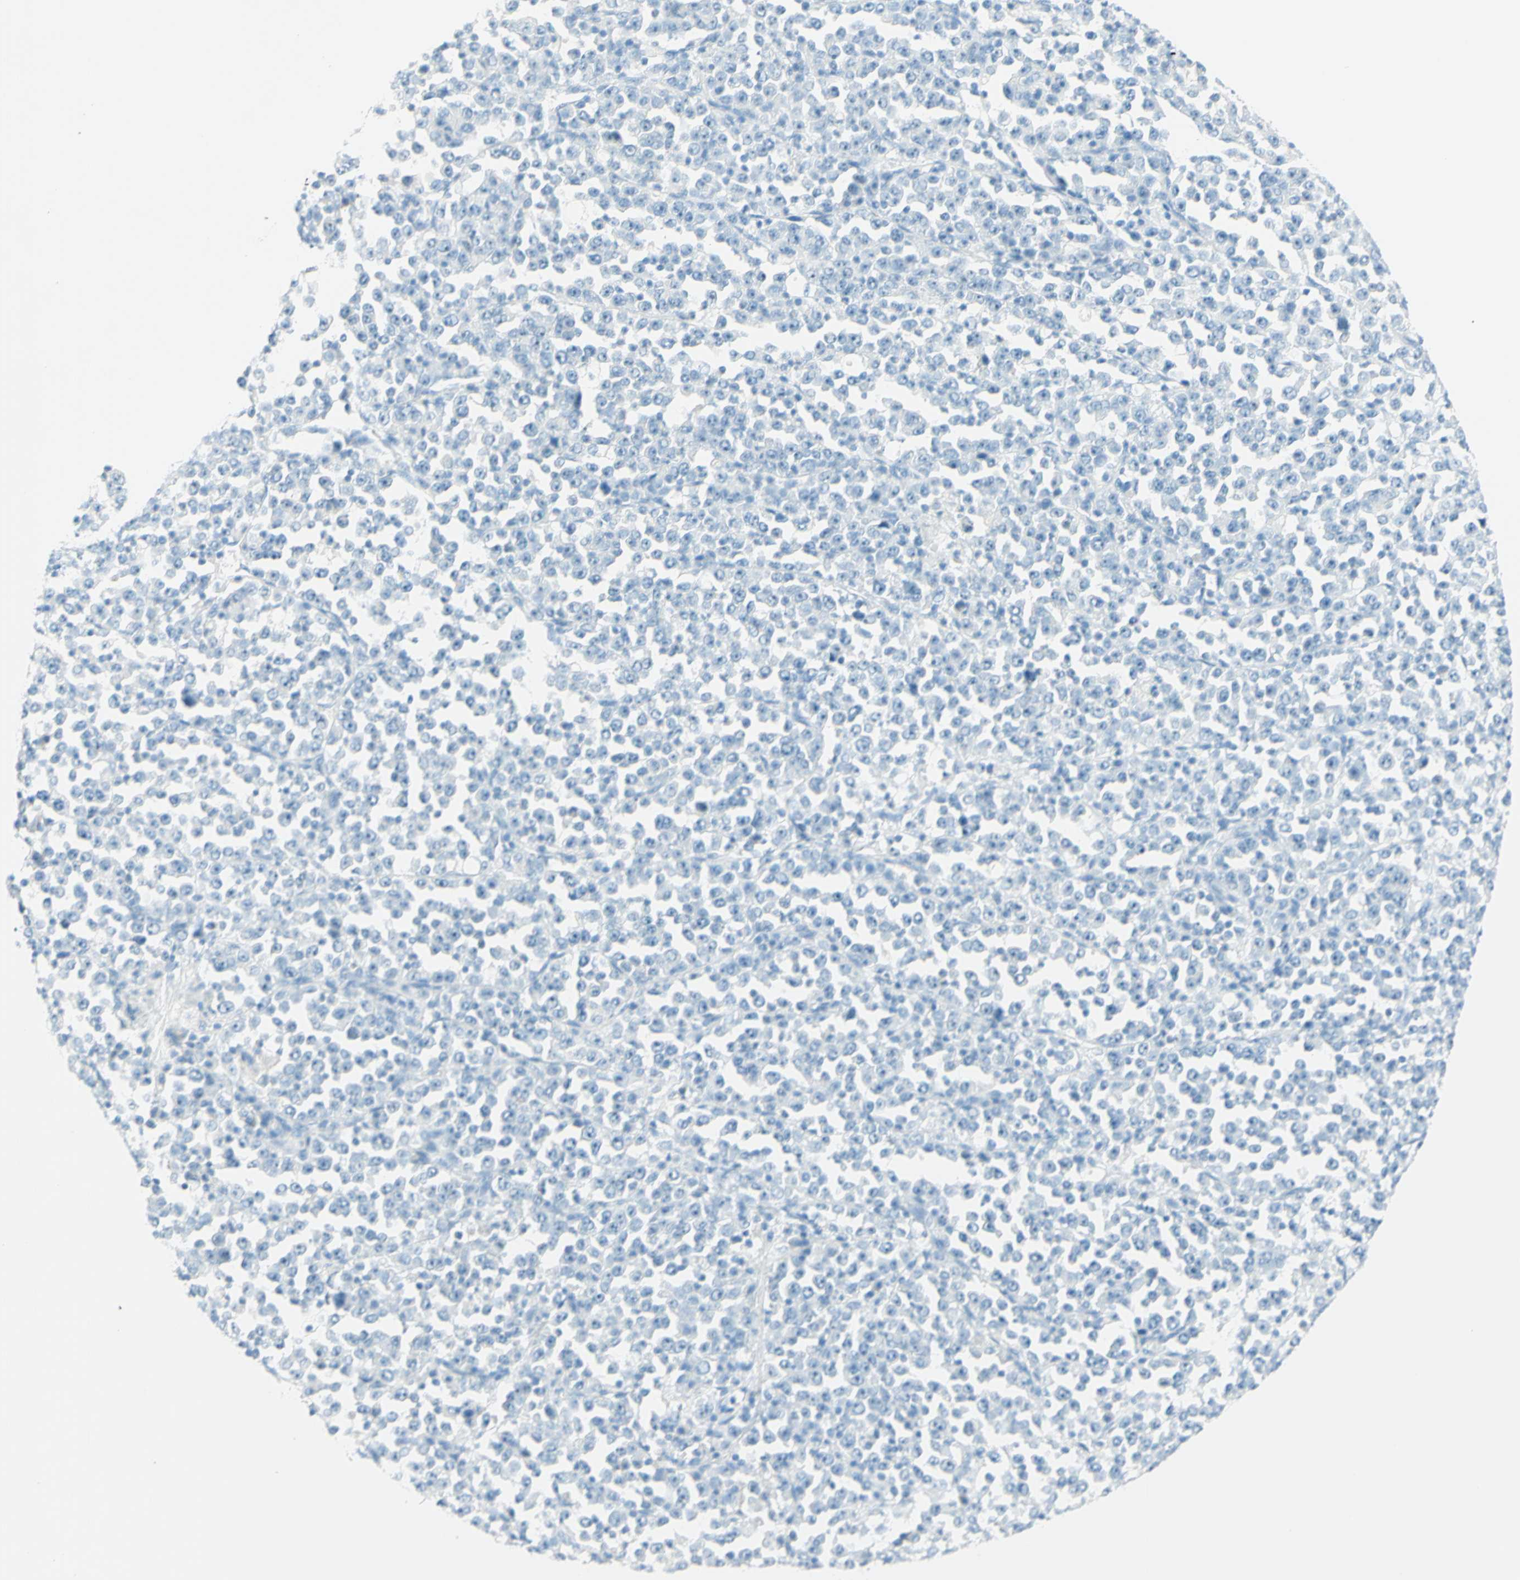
{"staining": {"intensity": "negative", "quantity": "none", "location": "none"}, "tissue": "stomach cancer", "cell_type": "Tumor cells", "image_type": "cancer", "snomed": [{"axis": "morphology", "description": "Normal tissue, NOS"}, {"axis": "morphology", "description": "Adenocarcinoma, NOS"}, {"axis": "topography", "description": "Stomach, upper"}, {"axis": "topography", "description": "Stomach"}], "caption": "Photomicrograph shows no protein positivity in tumor cells of stomach cancer (adenocarcinoma) tissue.", "gene": "FMR1NB", "patient": {"sex": "male", "age": 59}}